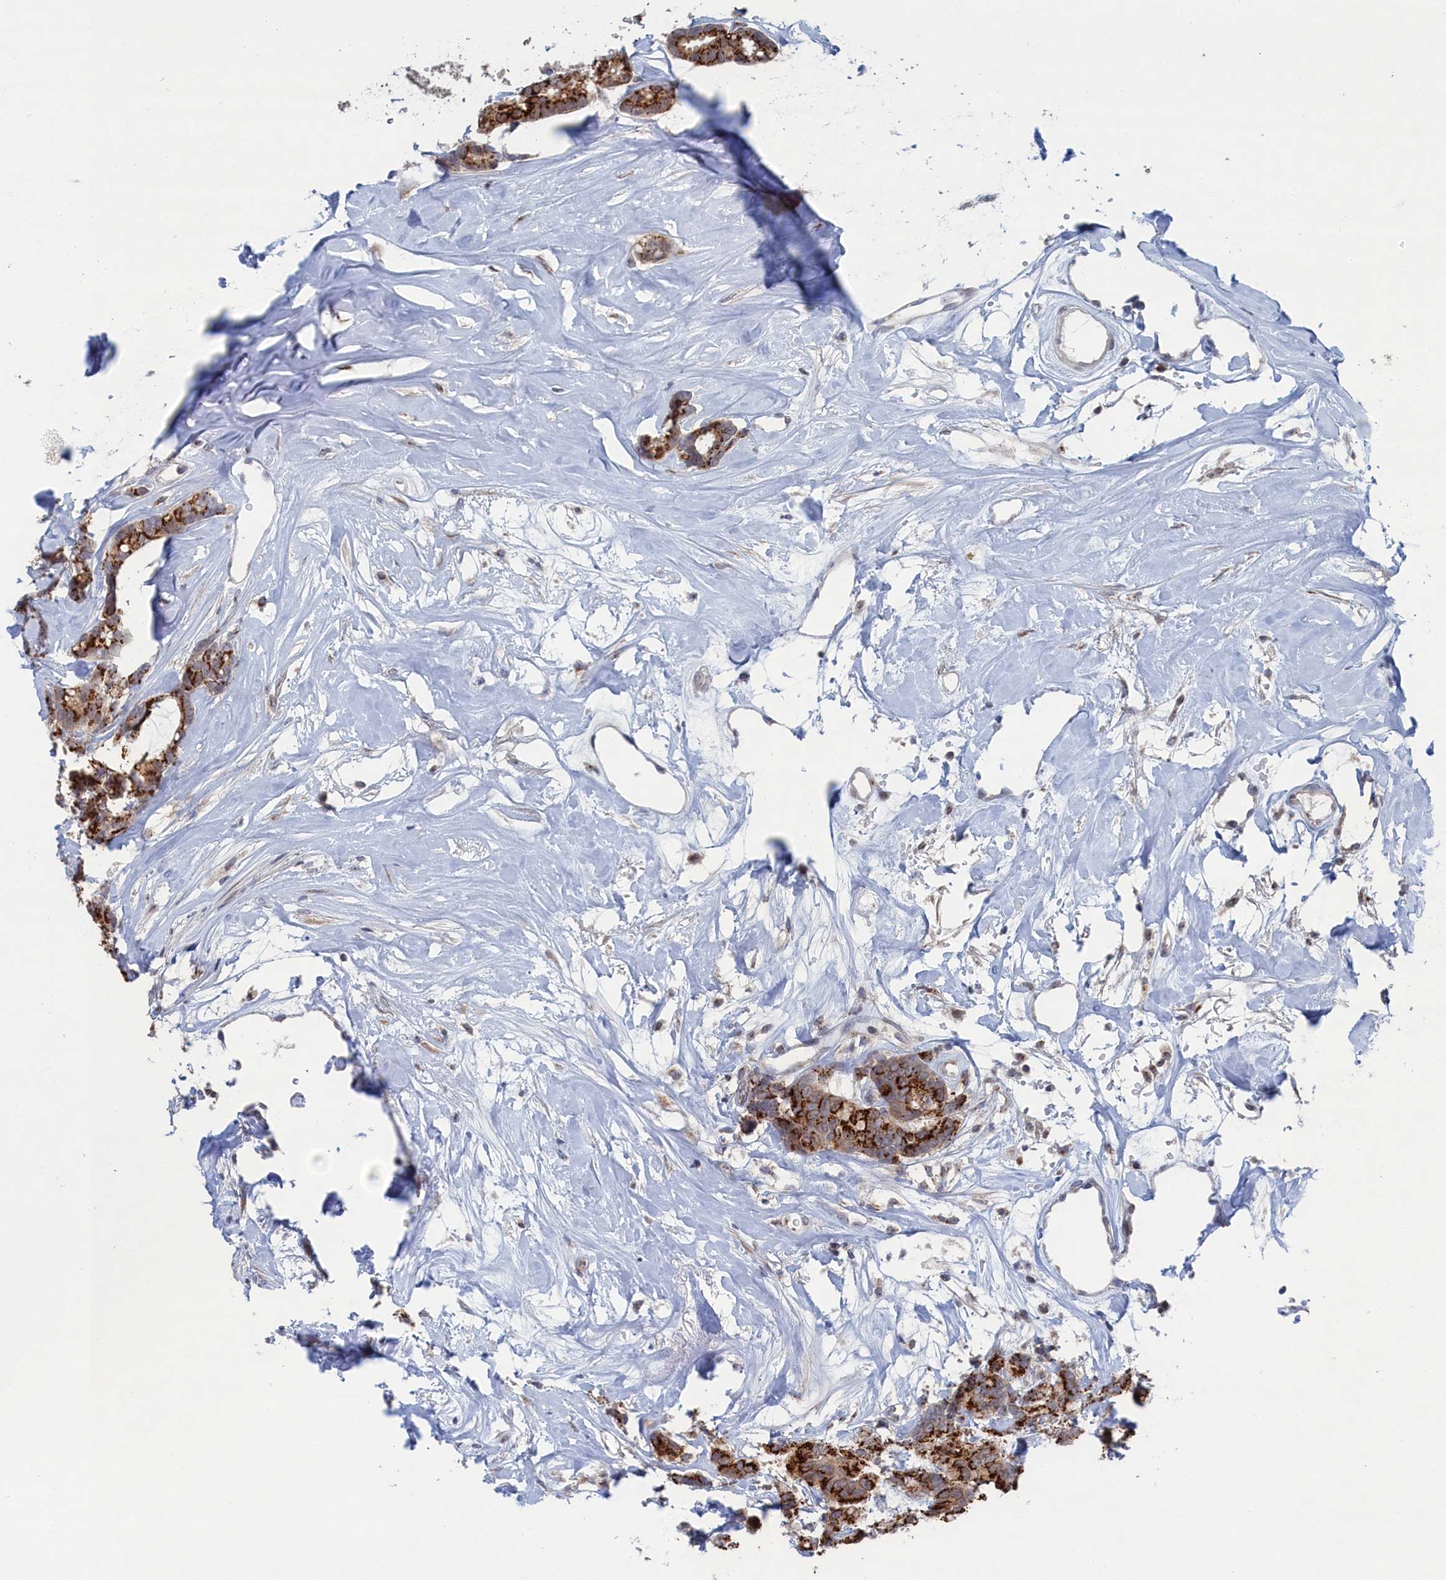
{"staining": {"intensity": "strong", "quantity": ">75%", "location": "cytoplasmic/membranous"}, "tissue": "breast cancer", "cell_type": "Tumor cells", "image_type": "cancer", "snomed": [{"axis": "morphology", "description": "Duct carcinoma"}, {"axis": "topography", "description": "Breast"}], "caption": "An IHC micrograph of tumor tissue is shown. Protein staining in brown labels strong cytoplasmic/membranous positivity in breast cancer within tumor cells. (brown staining indicates protein expression, while blue staining denotes nuclei).", "gene": "IRX1", "patient": {"sex": "female", "age": 87}}